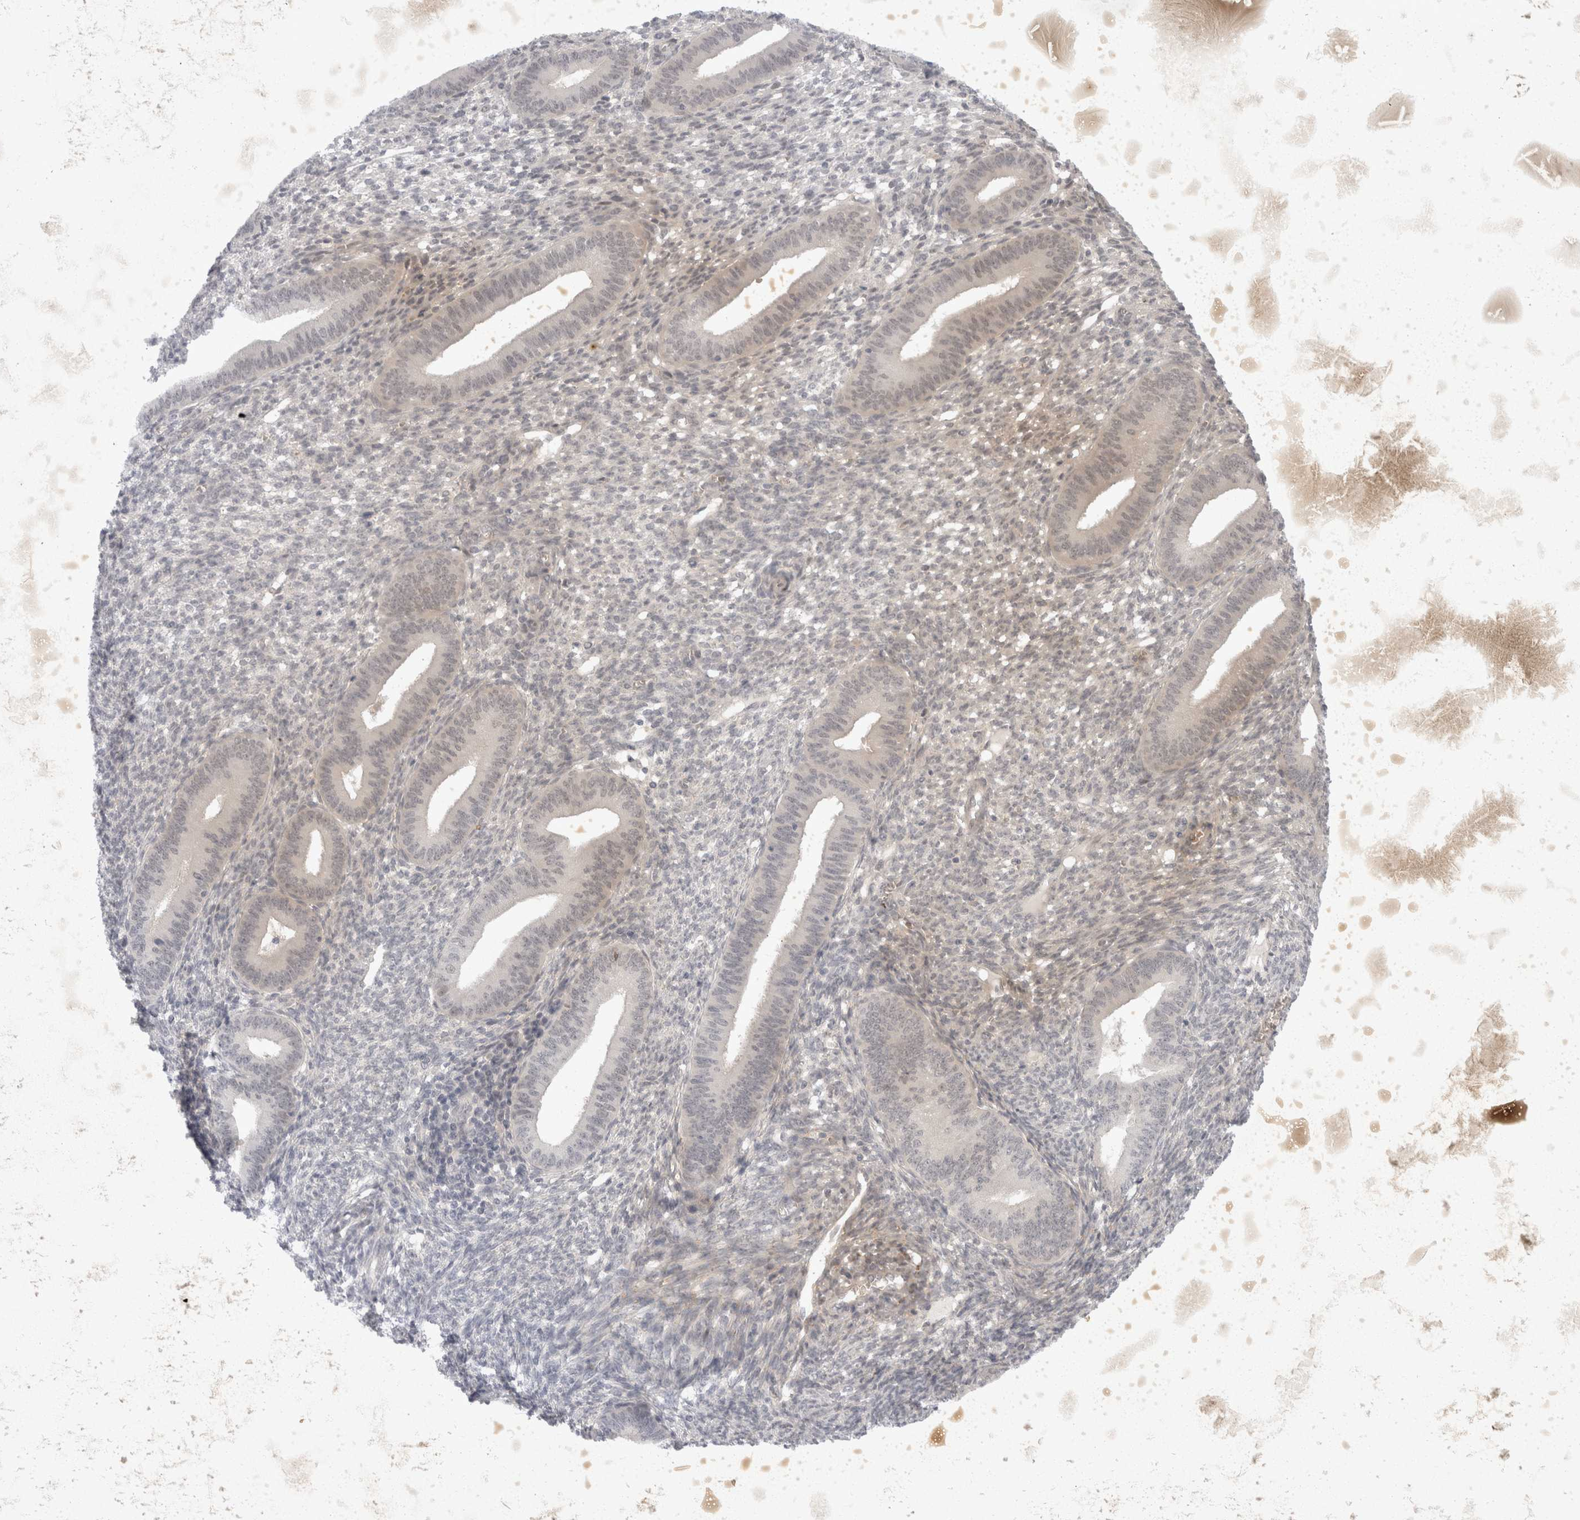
{"staining": {"intensity": "negative", "quantity": "none", "location": "none"}, "tissue": "endometrium", "cell_type": "Cells in endometrial stroma", "image_type": "normal", "snomed": [{"axis": "morphology", "description": "Normal tissue, NOS"}, {"axis": "topography", "description": "Endometrium"}], "caption": "Cells in endometrial stroma are negative for brown protein staining in normal endometrium. (DAB (3,3'-diaminobenzidine) IHC, high magnification).", "gene": "TOM1L2", "patient": {"sex": "female", "age": 46}}